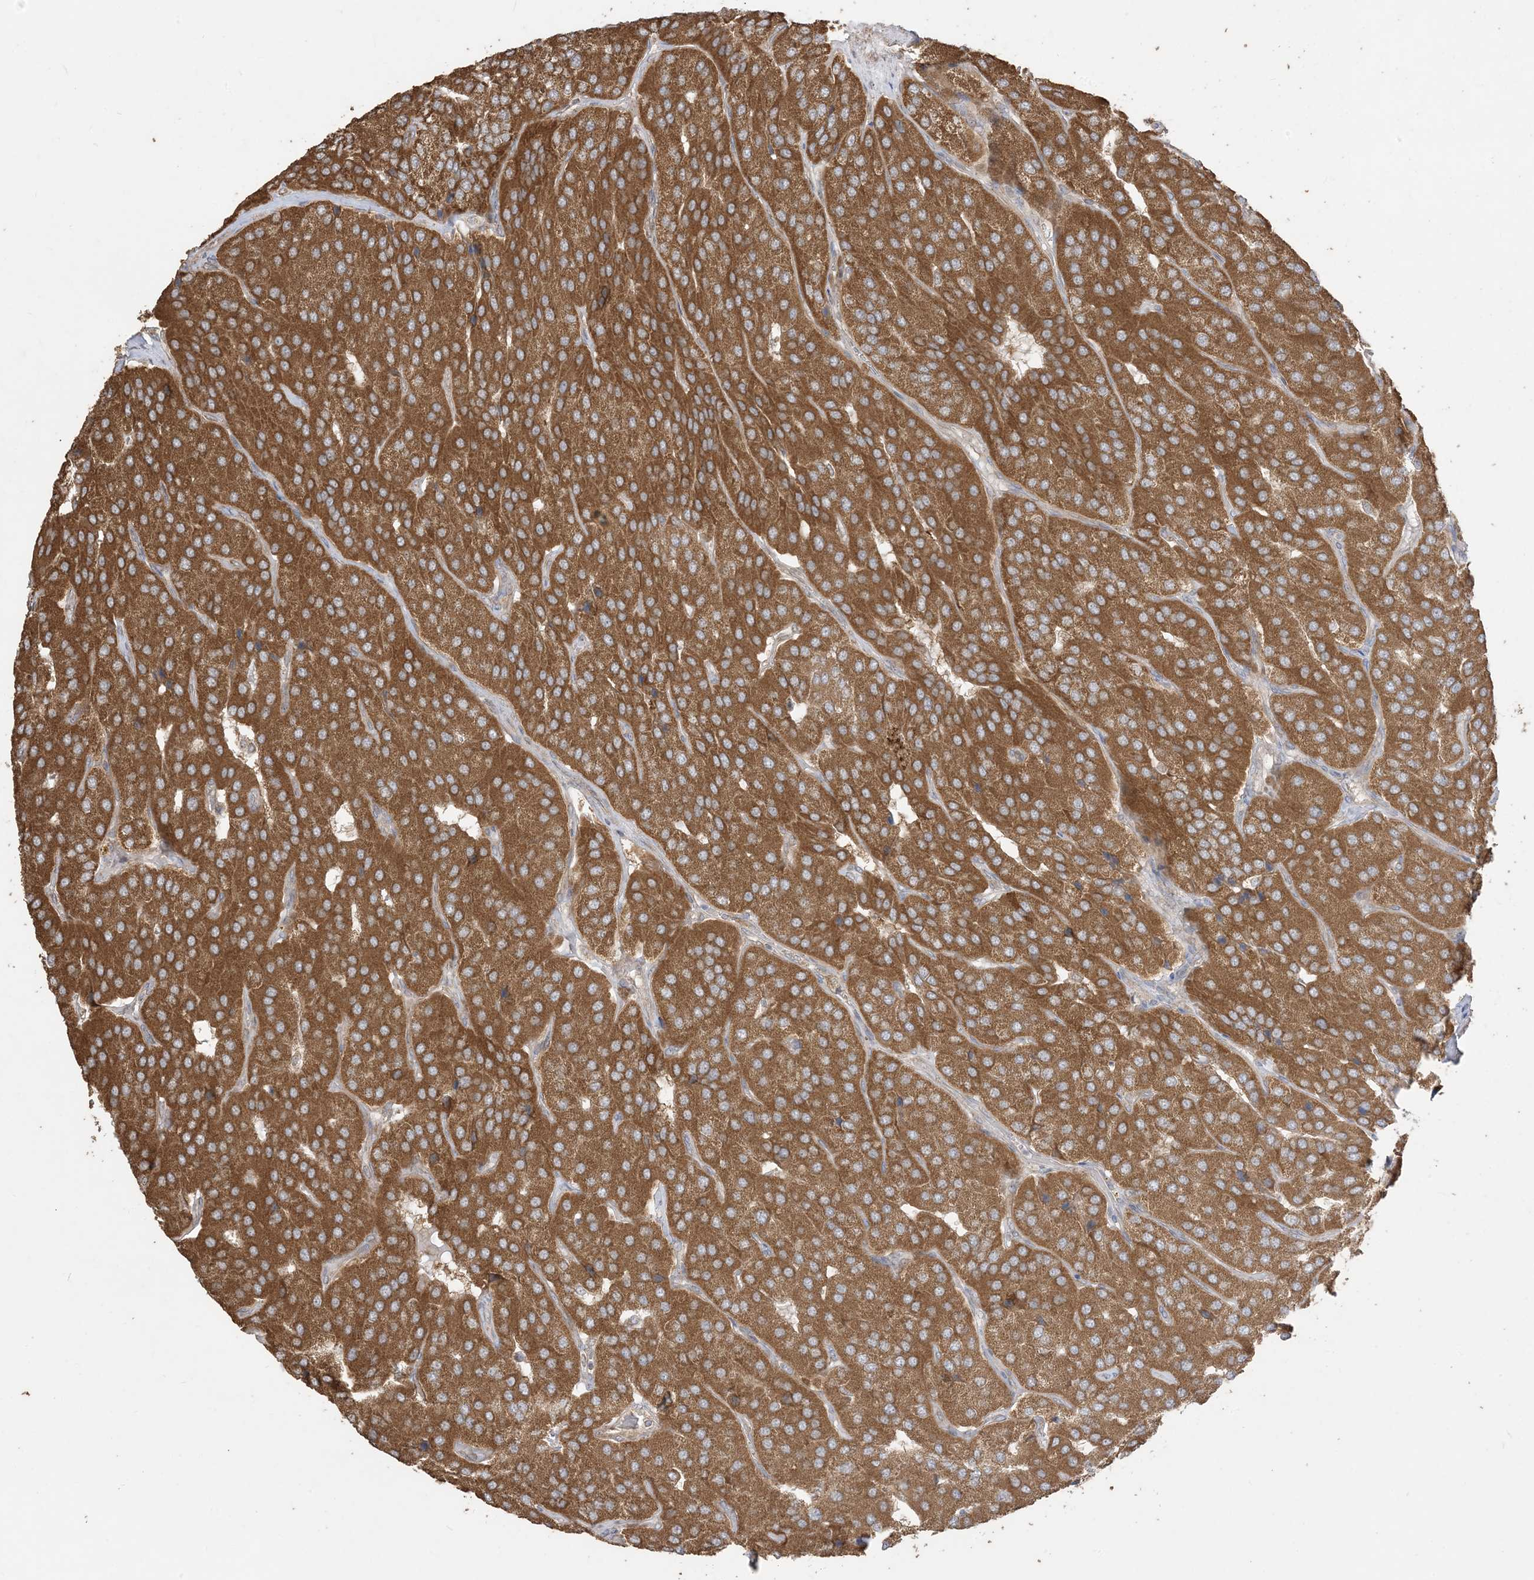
{"staining": {"intensity": "strong", "quantity": ">75%", "location": "cytoplasmic/membranous"}, "tissue": "parathyroid gland", "cell_type": "Glandular cells", "image_type": "normal", "snomed": [{"axis": "morphology", "description": "Normal tissue, NOS"}, {"axis": "morphology", "description": "Adenoma, NOS"}, {"axis": "topography", "description": "Parathyroid gland"}], "caption": "IHC of normal human parathyroid gland demonstrates high levels of strong cytoplasmic/membranous expression in approximately >75% of glandular cells.", "gene": "SIRT3", "patient": {"sex": "female", "age": 86}}